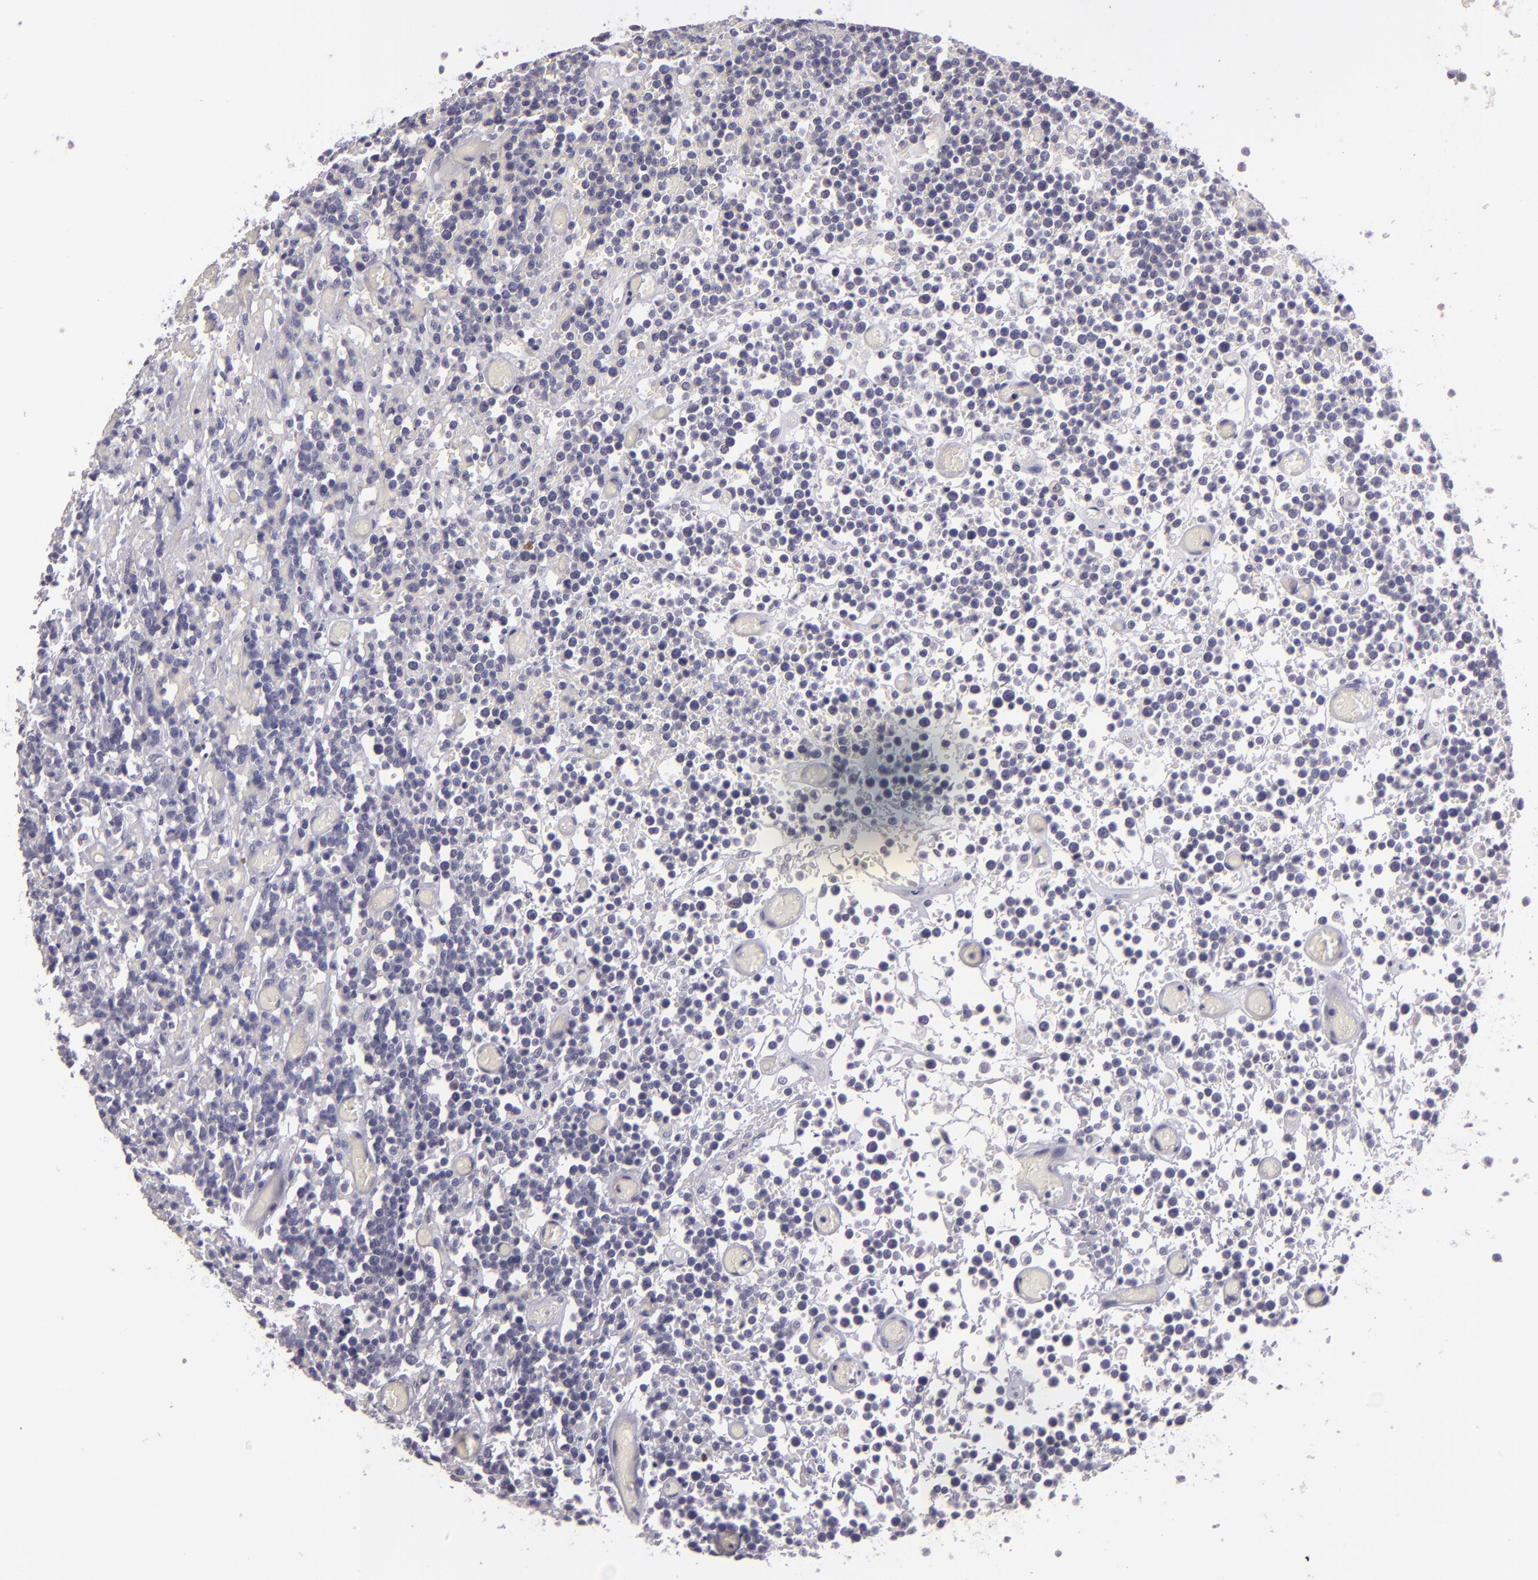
{"staining": {"intensity": "negative", "quantity": "none", "location": "none"}, "tissue": "lymphoma", "cell_type": "Tumor cells", "image_type": "cancer", "snomed": [{"axis": "morphology", "description": "Malignant lymphoma, non-Hodgkin's type, High grade"}, {"axis": "topography", "description": "Colon"}], "caption": "Immunohistochemistry (IHC) histopathology image of neoplastic tissue: high-grade malignant lymphoma, non-Hodgkin's type stained with DAB demonstrates no significant protein positivity in tumor cells.", "gene": "EGFL6", "patient": {"sex": "male", "age": 82}}